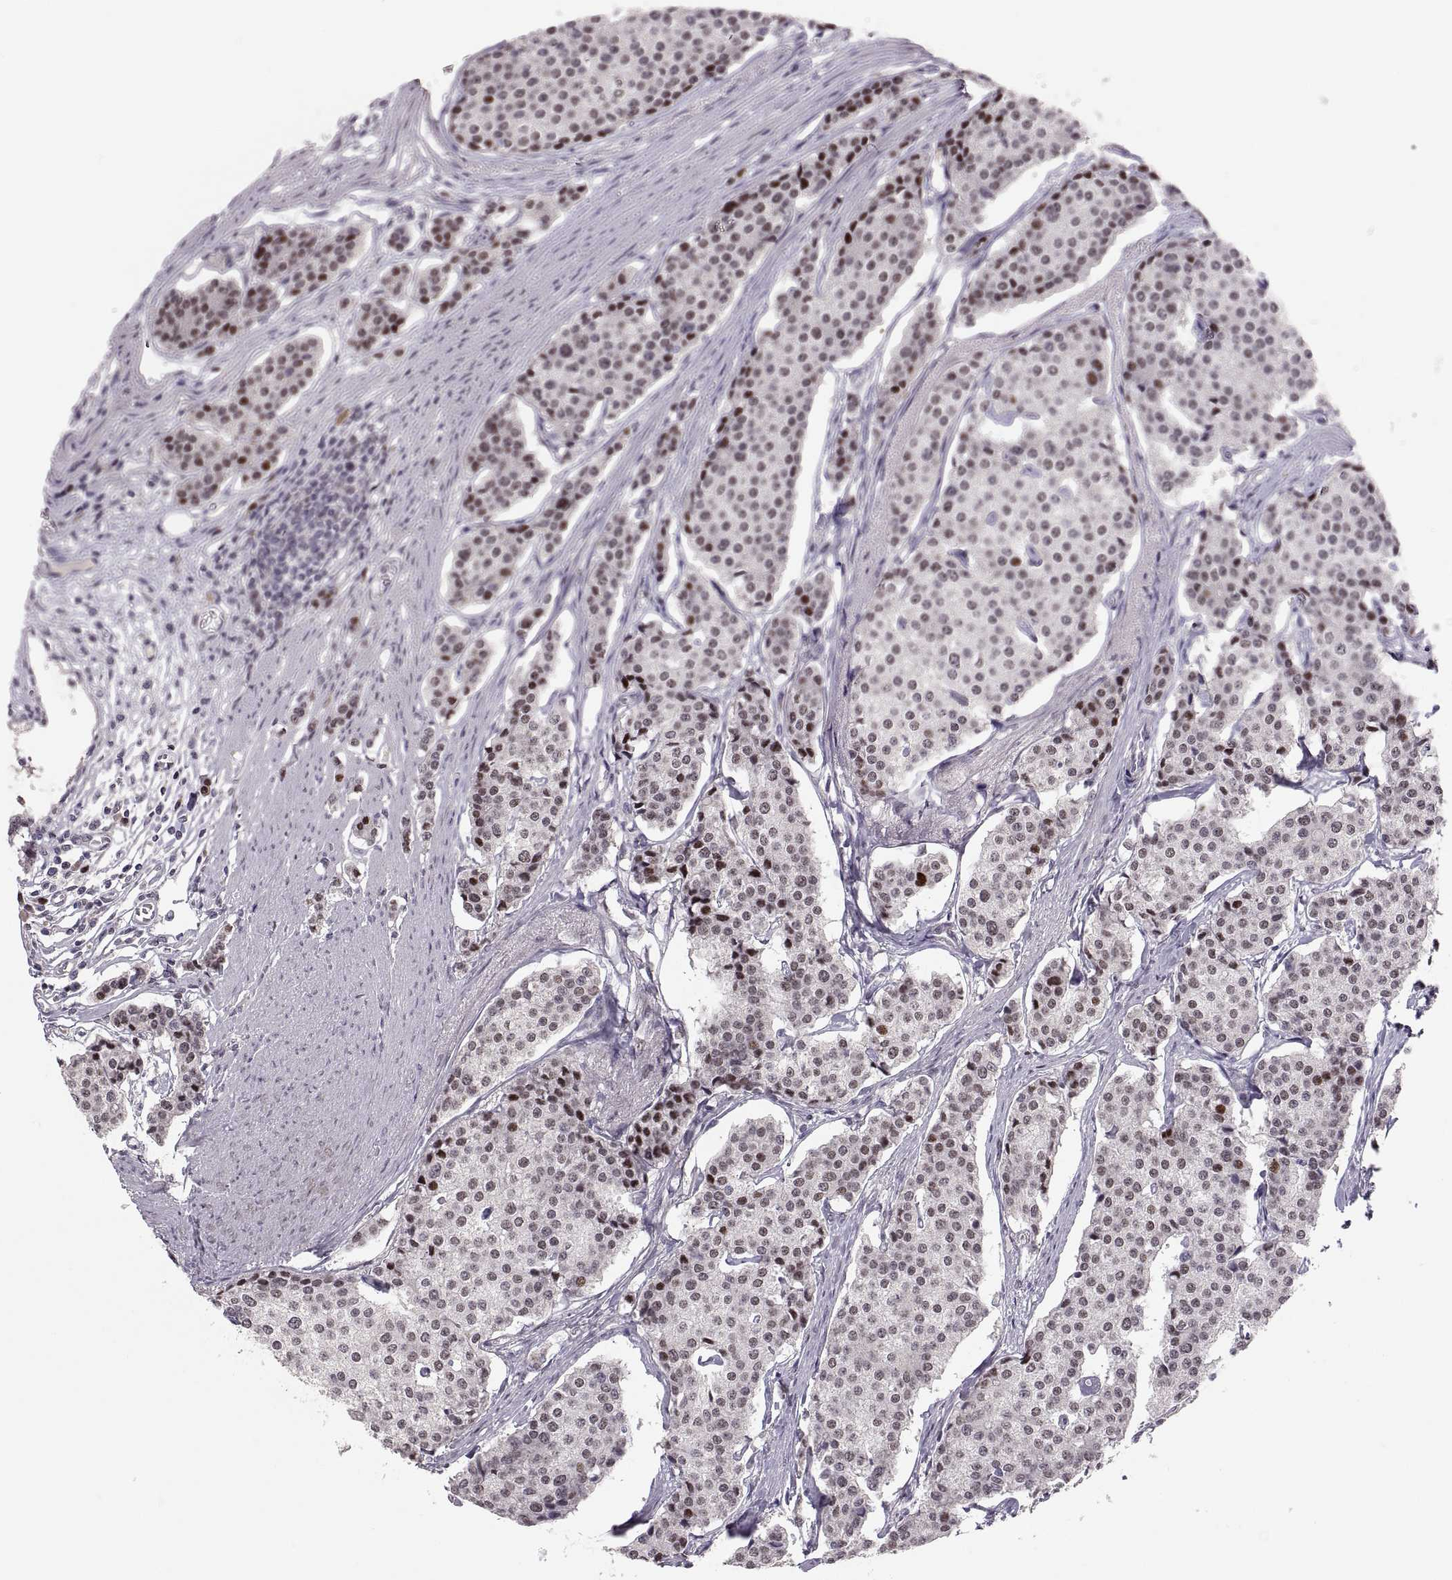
{"staining": {"intensity": "strong", "quantity": "25%-75%", "location": "nuclear"}, "tissue": "carcinoid", "cell_type": "Tumor cells", "image_type": "cancer", "snomed": [{"axis": "morphology", "description": "Carcinoid, malignant, NOS"}, {"axis": "topography", "description": "Small intestine"}], "caption": "Tumor cells demonstrate high levels of strong nuclear expression in approximately 25%-75% of cells in human carcinoid (malignant). Immunohistochemistry (ihc) stains the protein in brown and the nuclei are stained blue.", "gene": "SNAI1", "patient": {"sex": "female", "age": 65}}